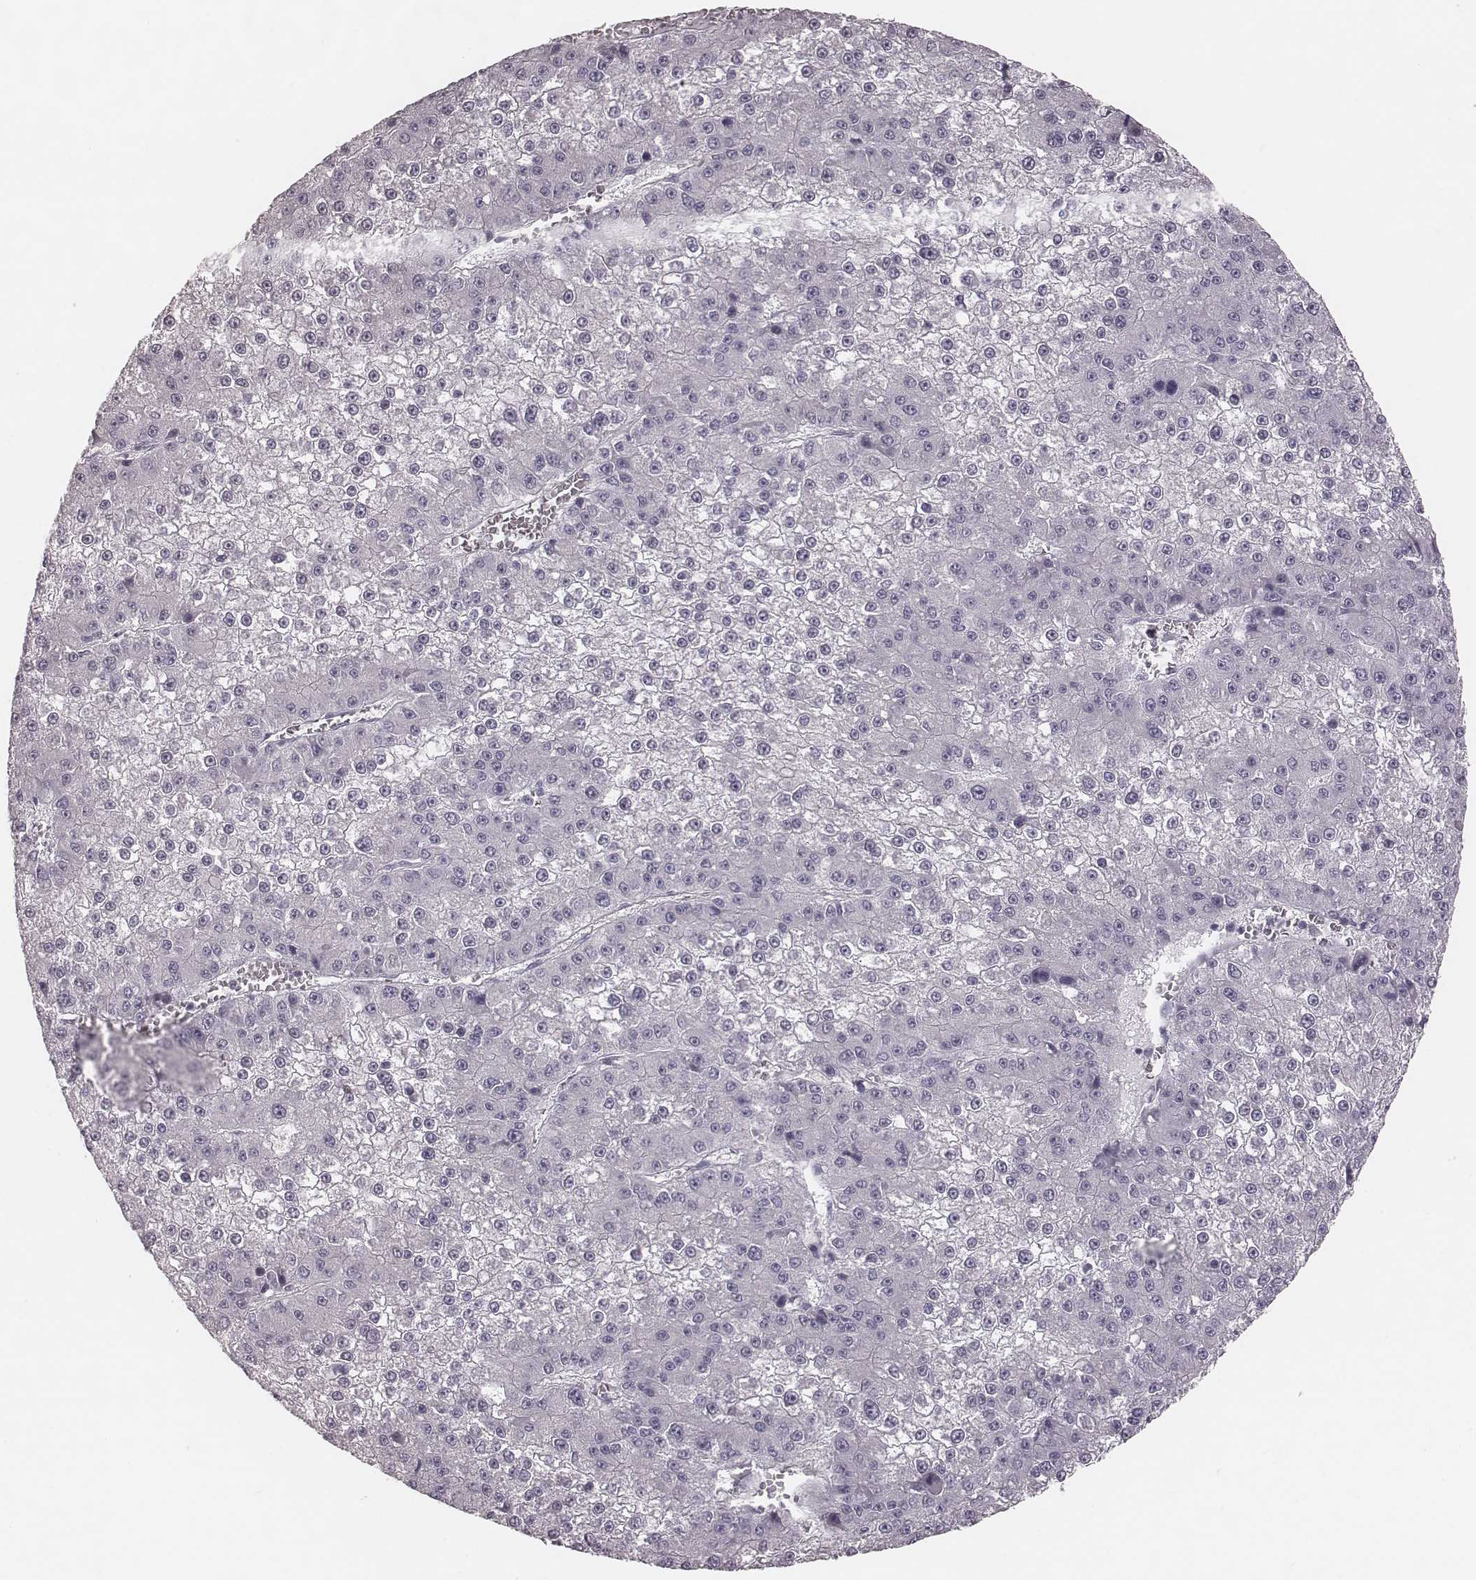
{"staining": {"intensity": "negative", "quantity": "none", "location": "none"}, "tissue": "liver cancer", "cell_type": "Tumor cells", "image_type": "cancer", "snomed": [{"axis": "morphology", "description": "Carcinoma, Hepatocellular, NOS"}, {"axis": "topography", "description": "Liver"}], "caption": "This is an immunohistochemistry (IHC) micrograph of liver cancer. There is no positivity in tumor cells.", "gene": "SPA17", "patient": {"sex": "female", "age": 73}}